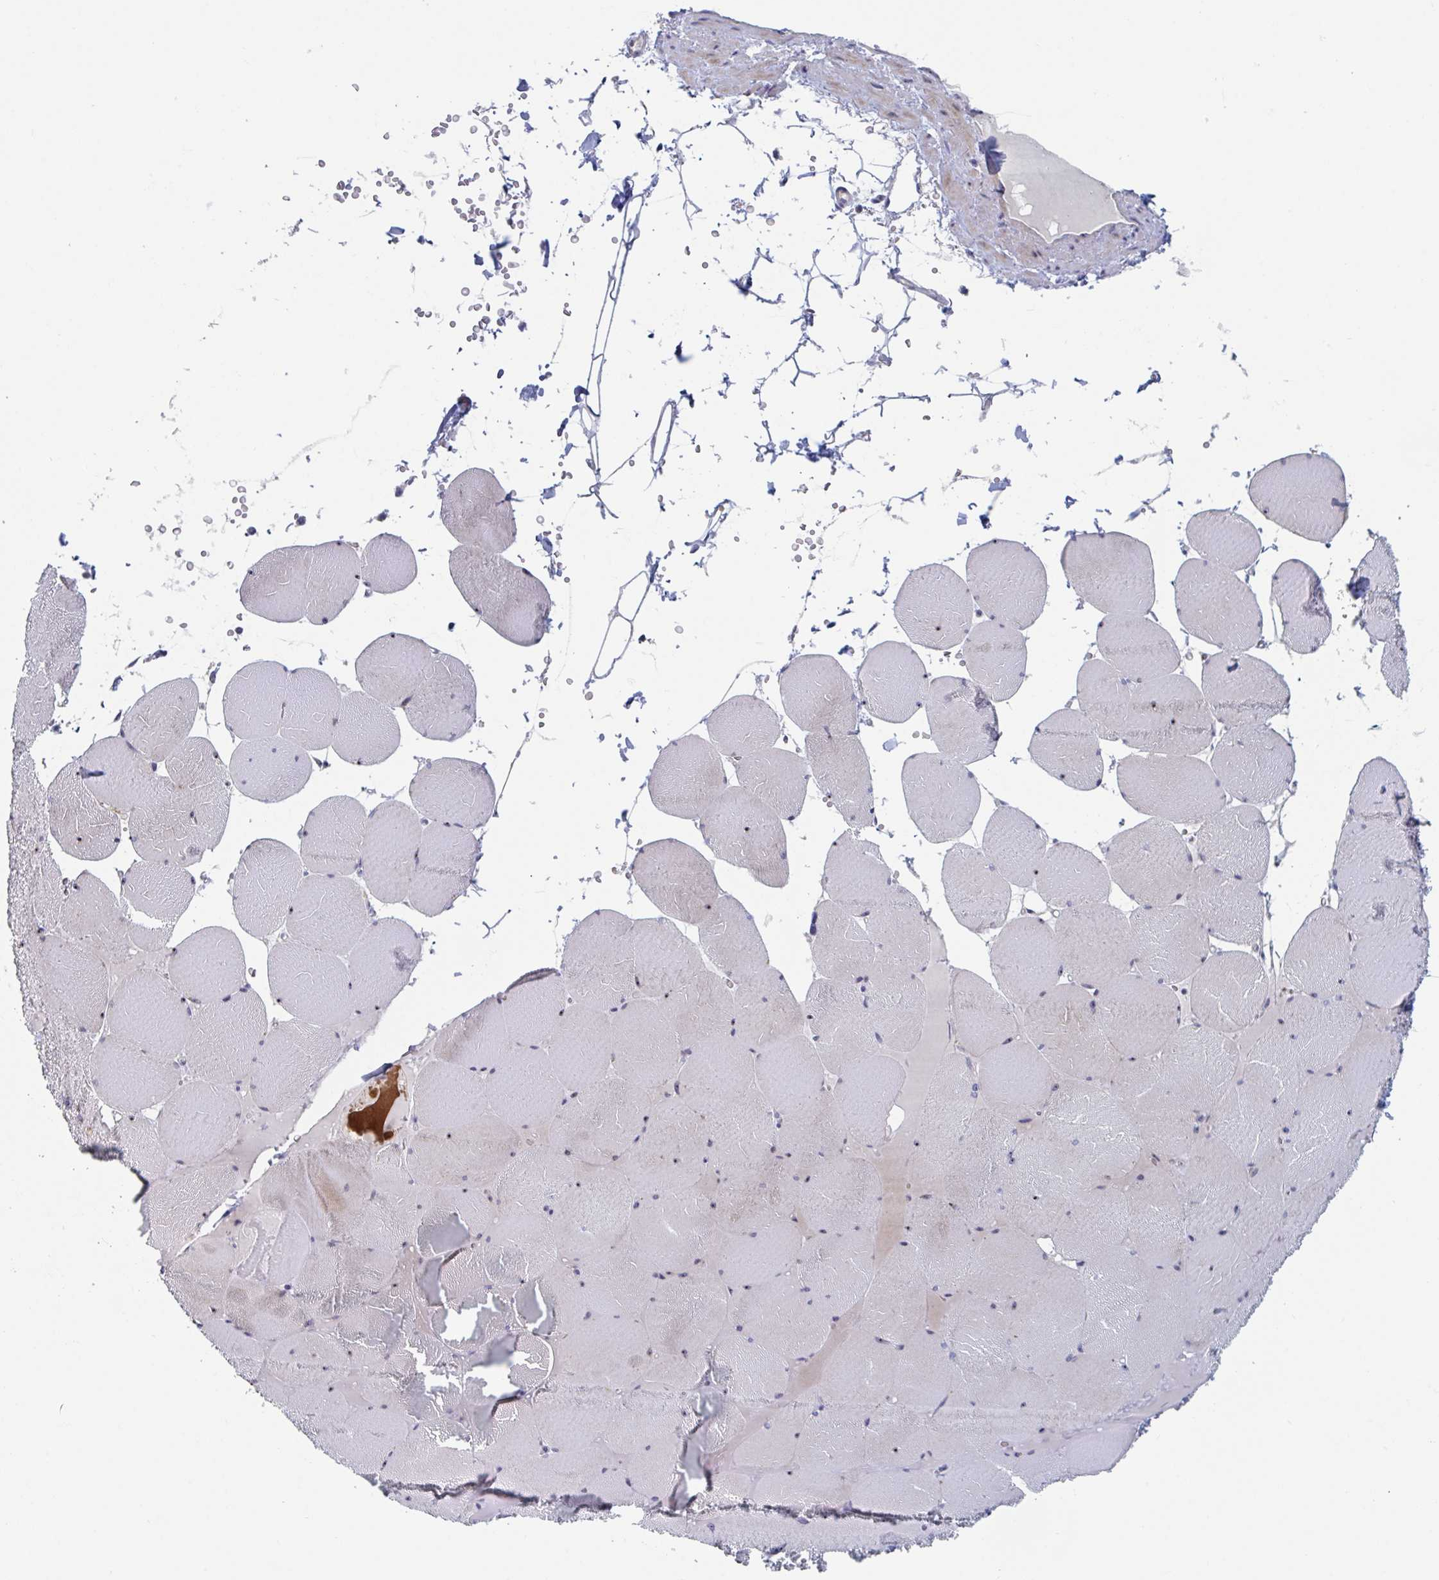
{"staining": {"intensity": "moderate", "quantity": "25%-75%", "location": "cytoplasmic/membranous"}, "tissue": "skeletal muscle", "cell_type": "Myocytes", "image_type": "normal", "snomed": [{"axis": "morphology", "description": "Normal tissue, NOS"}, {"axis": "topography", "description": "Skeletal muscle"}, {"axis": "topography", "description": "Head-Neck"}], "caption": "Immunohistochemistry (IHC) of normal skeletal muscle displays medium levels of moderate cytoplasmic/membranous expression in about 25%-75% of myocytes. The staining is performed using DAB brown chromogen to label protein expression. The nuclei are counter-stained blue using hematoxylin.", "gene": "MRPL53", "patient": {"sex": "male", "age": 66}}